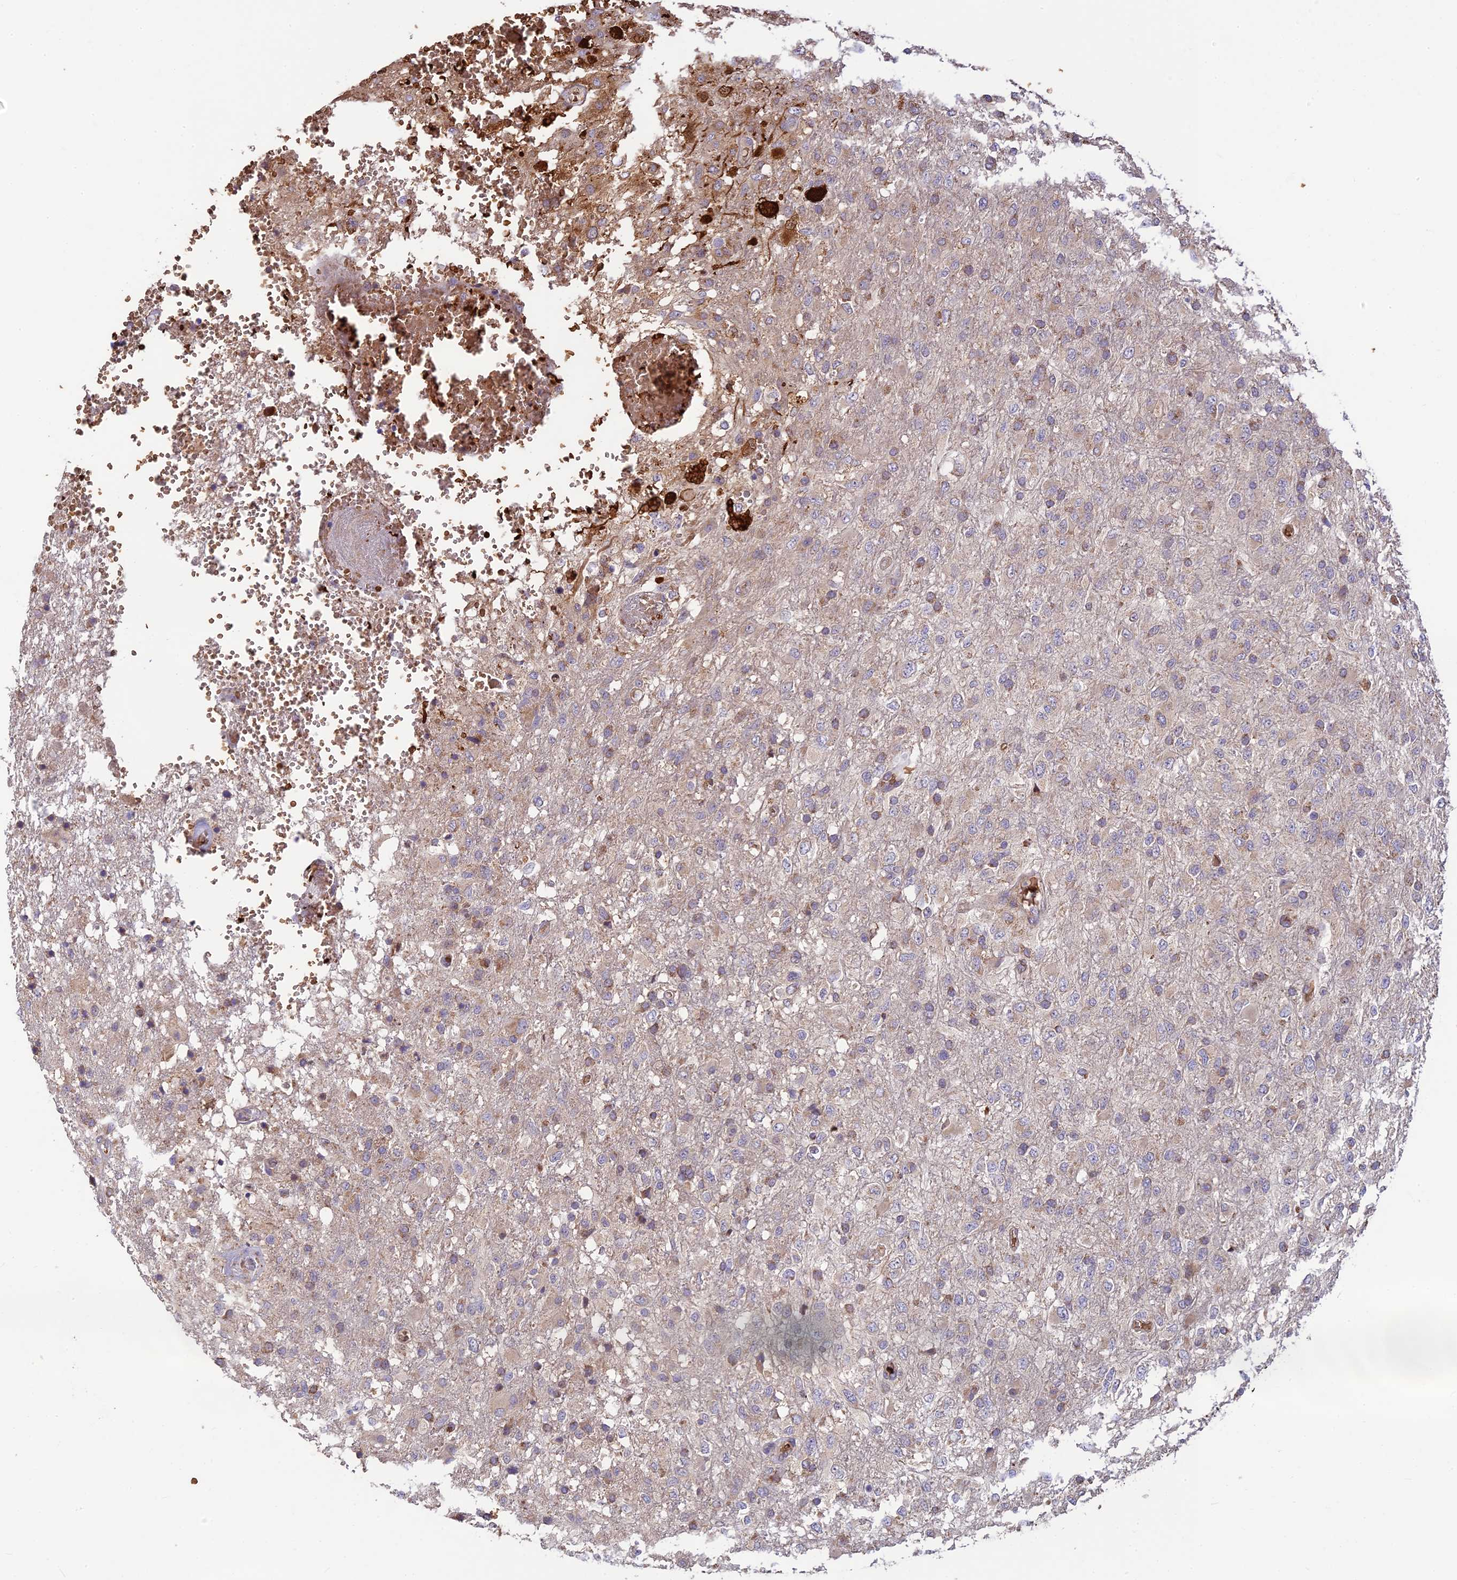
{"staining": {"intensity": "weak", "quantity": "<25%", "location": "cytoplasmic/membranous"}, "tissue": "glioma", "cell_type": "Tumor cells", "image_type": "cancer", "snomed": [{"axis": "morphology", "description": "Glioma, malignant, High grade"}, {"axis": "topography", "description": "Brain"}], "caption": "Image shows no protein positivity in tumor cells of high-grade glioma (malignant) tissue.", "gene": "UFSP2", "patient": {"sex": "female", "age": 74}}